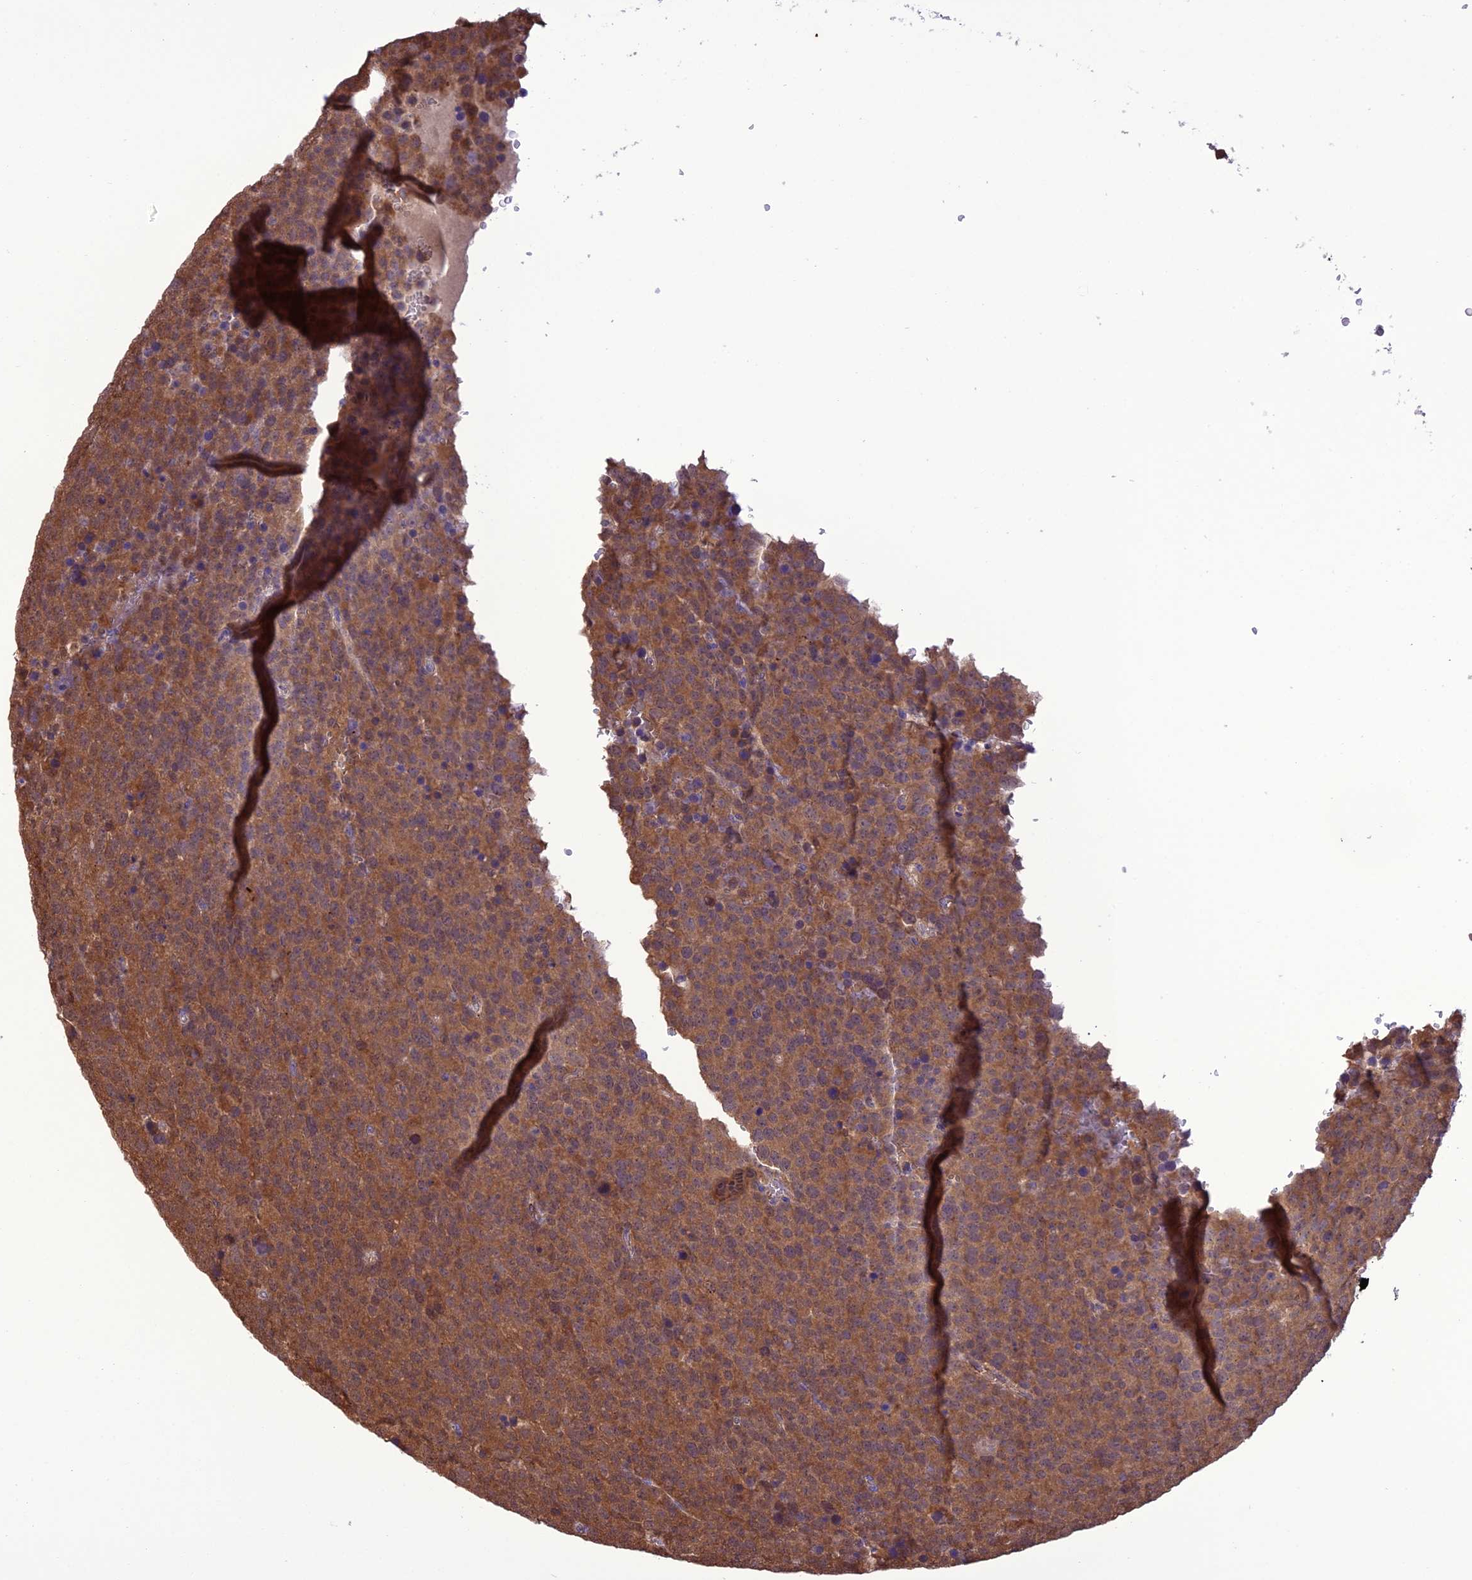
{"staining": {"intensity": "moderate", "quantity": ">75%", "location": "cytoplasmic/membranous"}, "tissue": "testis cancer", "cell_type": "Tumor cells", "image_type": "cancer", "snomed": [{"axis": "morphology", "description": "Seminoma, NOS"}, {"axis": "topography", "description": "Testis"}], "caption": "Immunohistochemistry (IHC) (DAB (3,3'-diaminobenzidine)) staining of seminoma (testis) shows moderate cytoplasmic/membranous protein expression in about >75% of tumor cells.", "gene": "BORCS6", "patient": {"sex": "male", "age": 71}}